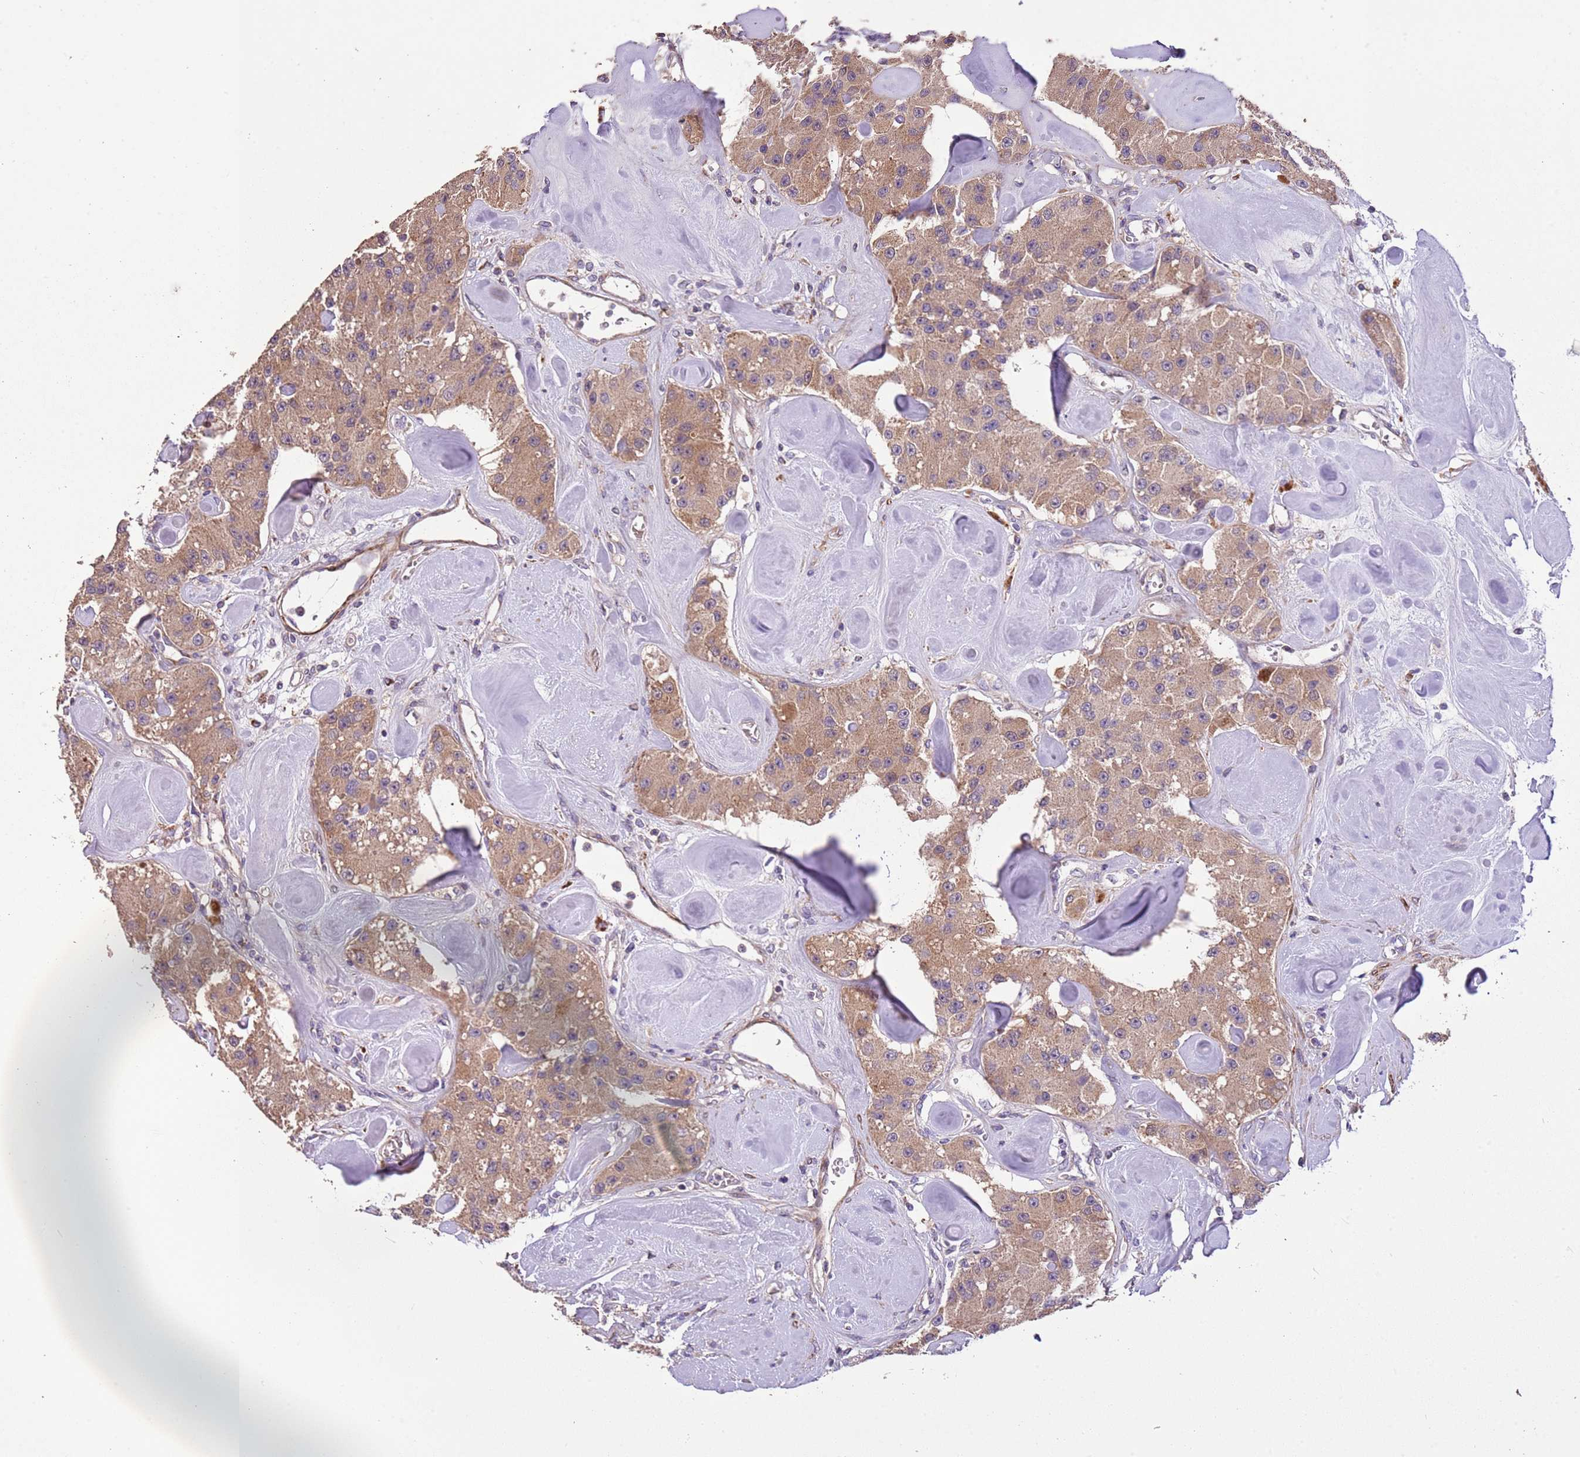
{"staining": {"intensity": "weak", "quantity": ">75%", "location": "cytoplasmic/membranous"}, "tissue": "carcinoid", "cell_type": "Tumor cells", "image_type": "cancer", "snomed": [{"axis": "morphology", "description": "Carcinoid, malignant, NOS"}, {"axis": "topography", "description": "Pancreas"}], "caption": "This image displays immunohistochemistry (IHC) staining of carcinoid (malignant), with low weak cytoplasmic/membranous staining in approximately >75% of tumor cells.", "gene": "PIGA", "patient": {"sex": "male", "age": 41}}